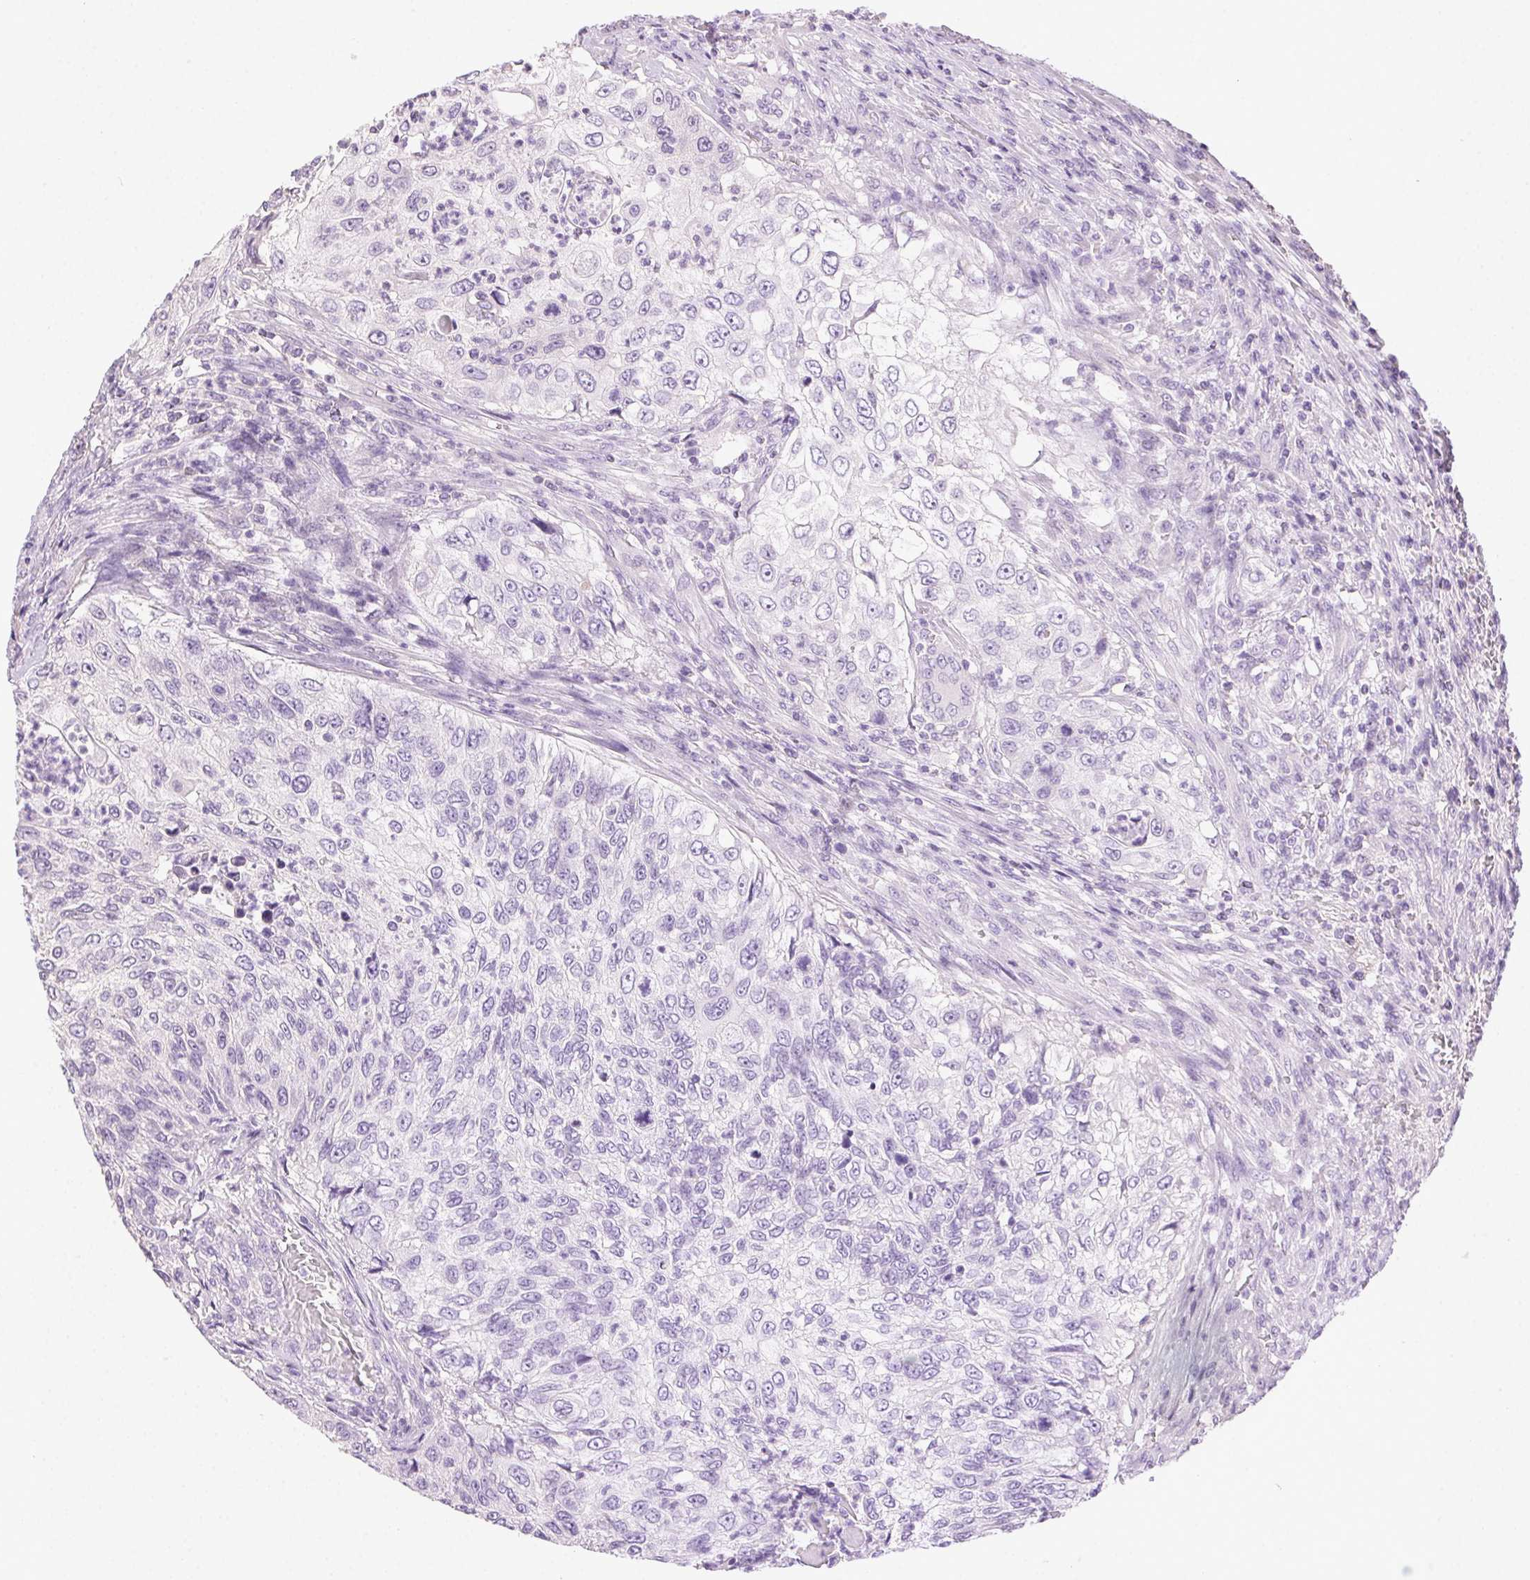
{"staining": {"intensity": "negative", "quantity": "none", "location": "none"}, "tissue": "urothelial cancer", "cell_type": "Tumor cells", "image_type": "cancer", "snomed": [{"axis": "morphology", "description": "Urothelial carcinoma, High grade"}, {"axis": "topography", "description": "Urinary bladder"}], "caption": "DAB immunohistochemical staining of high-grade urothelial carcinoma displays no significant expression in tumor cells. Nuclei are stained in blue.", "gene": "SYCE2", "patient": {"sex": "female", "age": 60}}